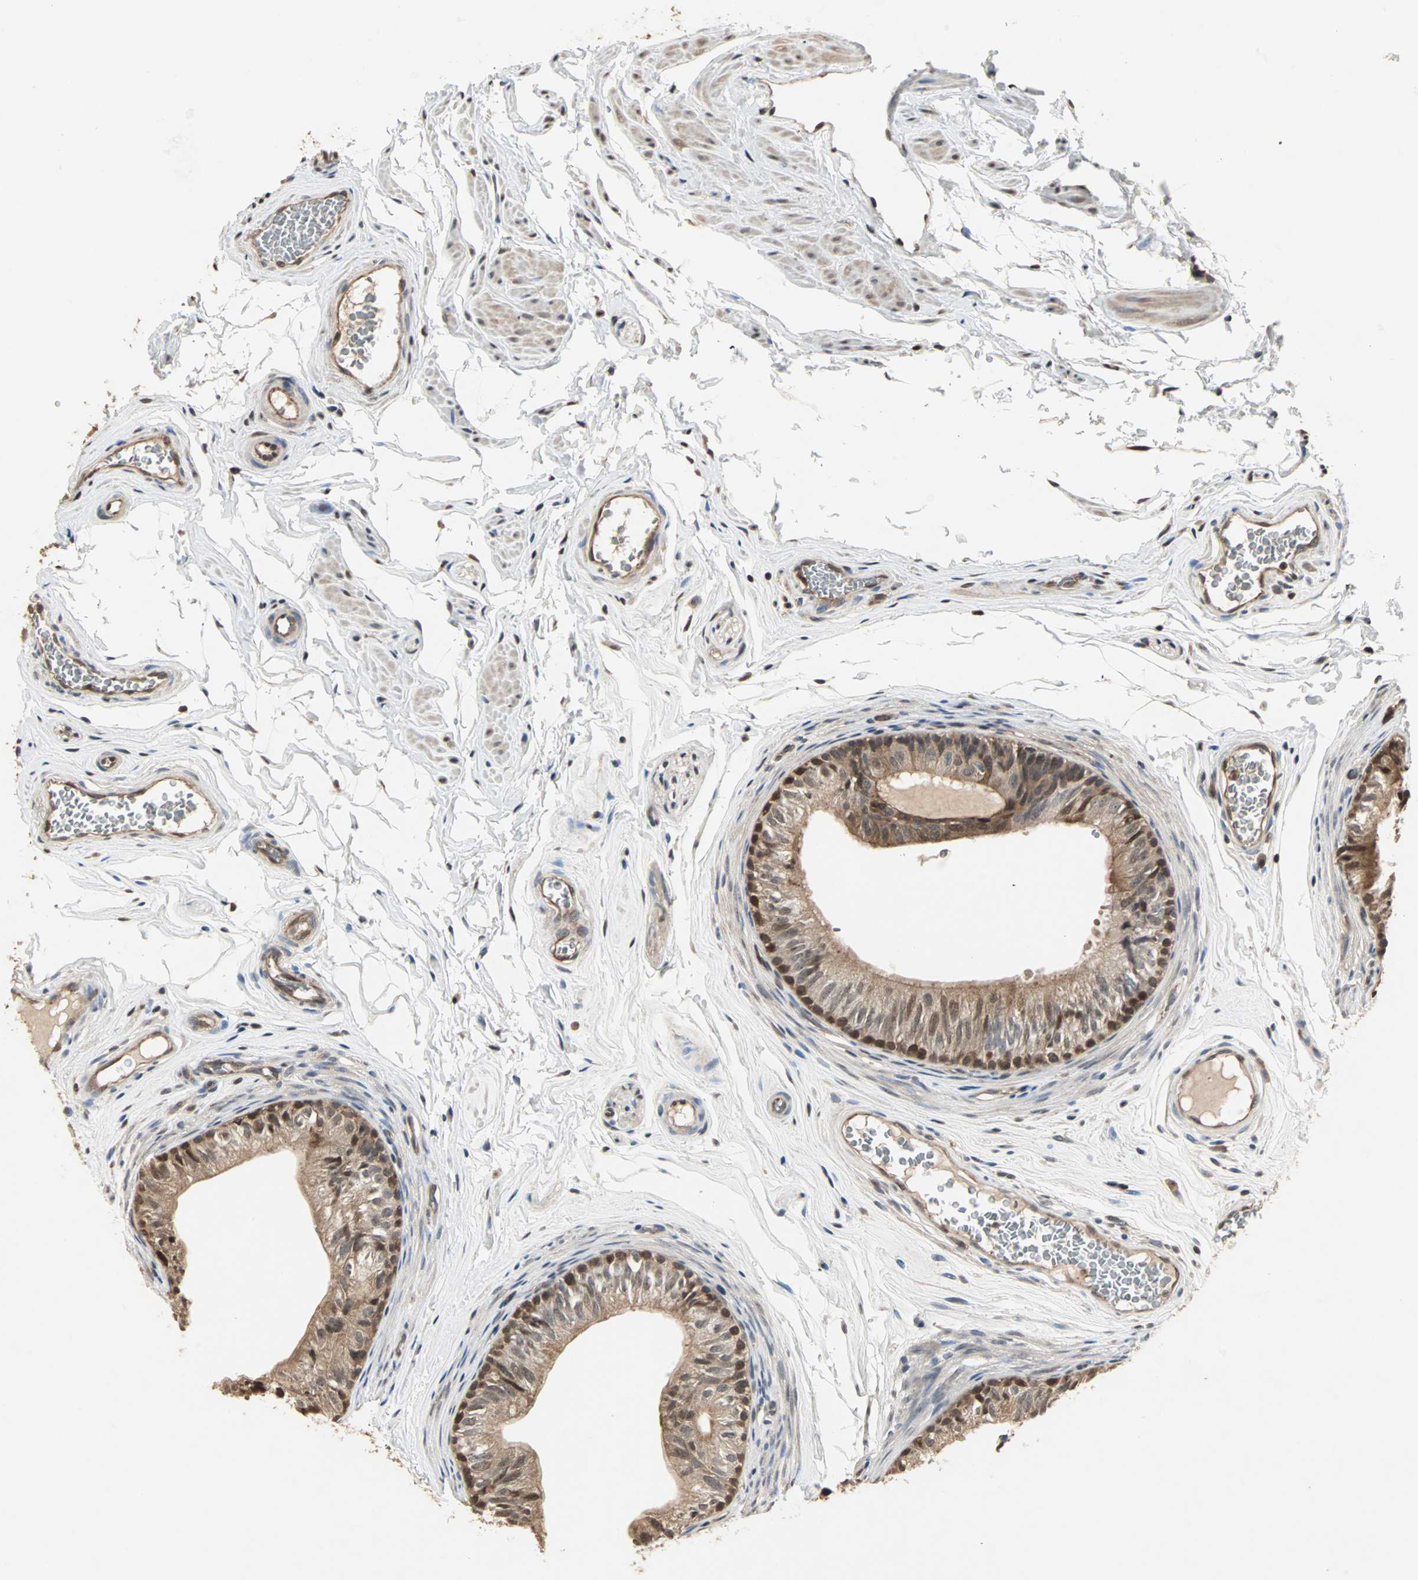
{"staining": {"intensity": "strong", "quantity": ">75%", "location": "cytoplasmic/membranous,nuclear"}, "tissue": "epididymis", "cell_type": "Glandular cells", "image_type": "normal", "snomed": [{"axis": "morphology", "description": "Normal tissue, NOS"}, {"axis": "topography", "description": "Testis"}, {"axis": "topography", "description": "Epididymis"}], "caption": "Immunohistochemical staining of unremarkable human epididymis demonstrates >75% levels of strong cytoplasmic/membranous,nuclear protein expression in approximately >75% of glandular cells.", "gene": "DRG2", "patient": {"sex": "male", "age": 36}}